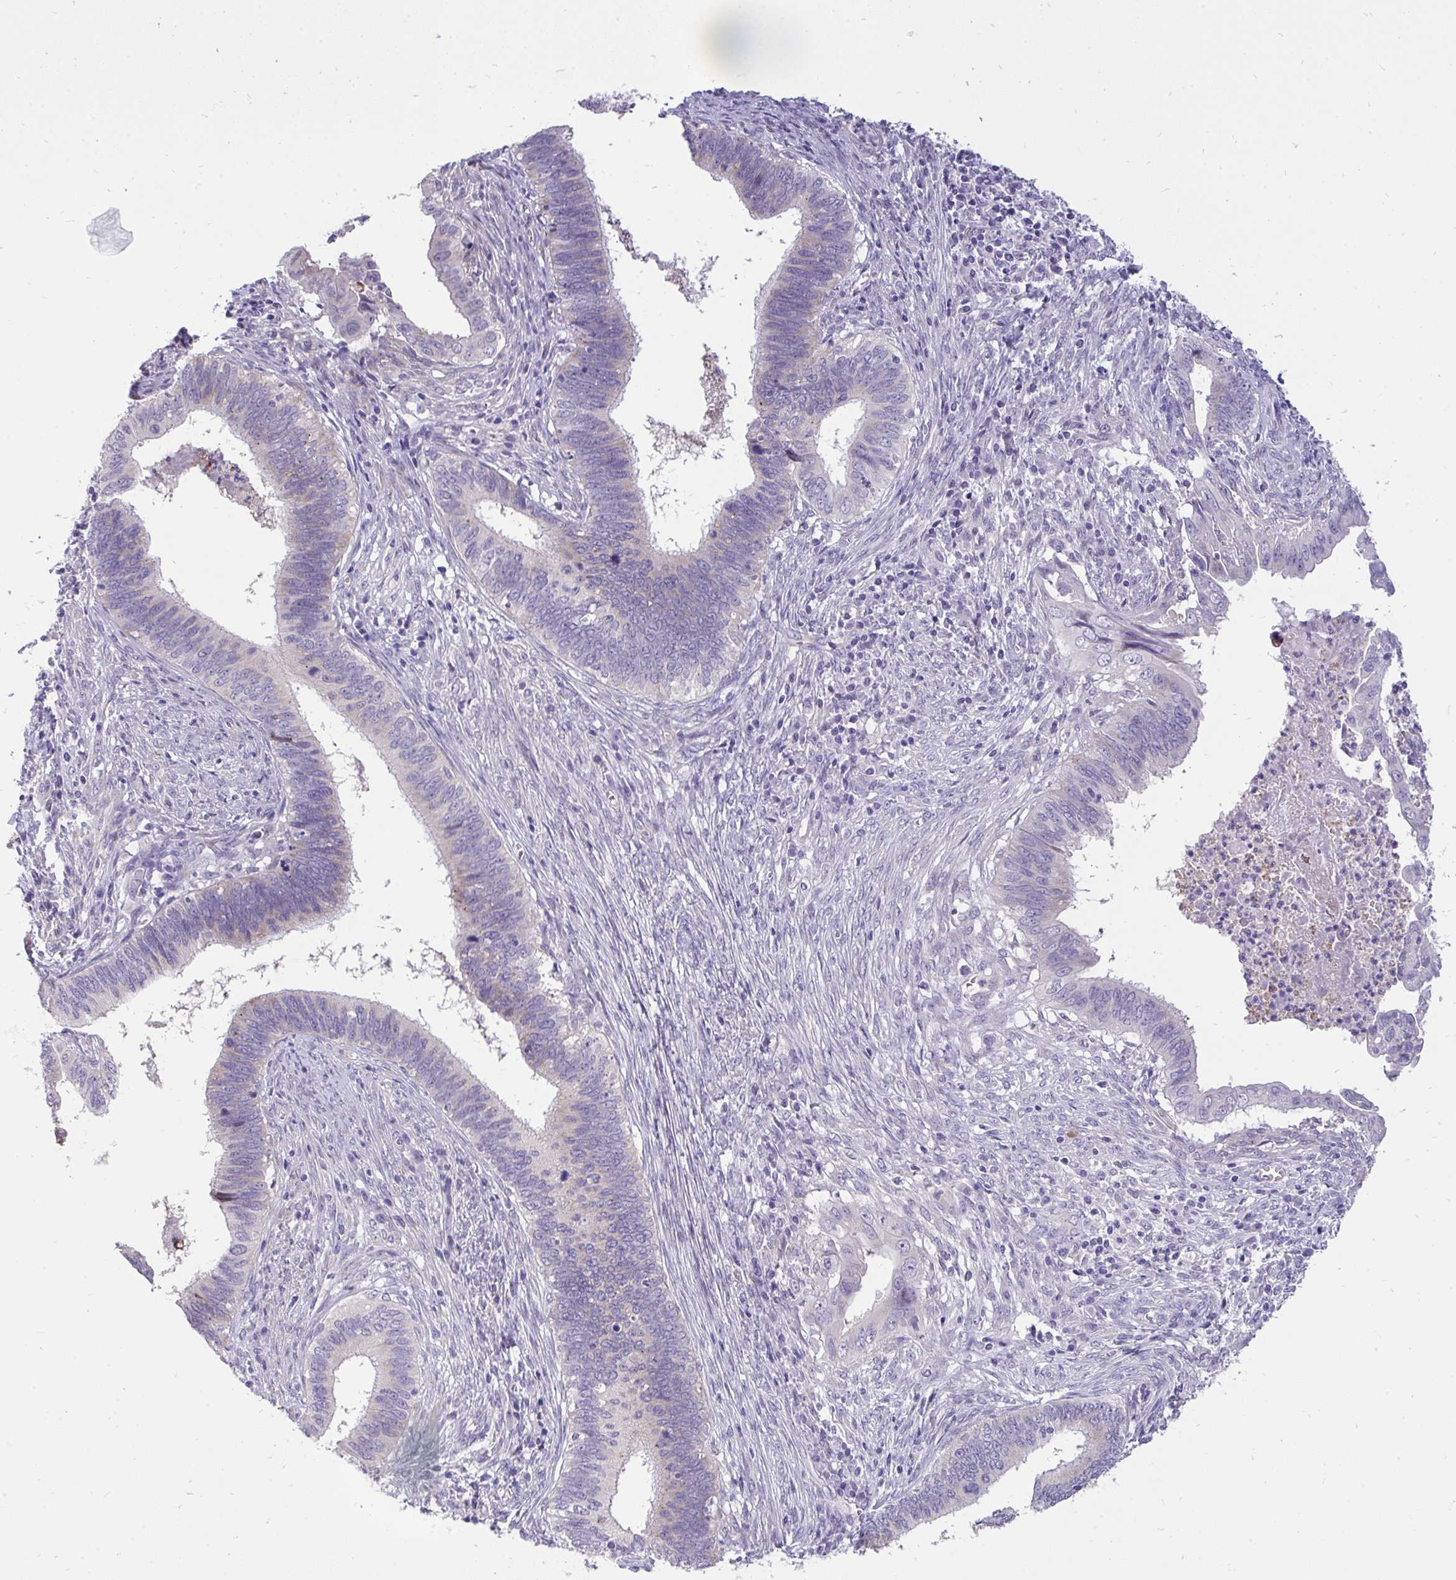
{"staining": {"intensity": "negative", "quantity": "none", "location": "none"}, "tissue": "cervical cancer", "cell_type": "Tumor cells", "image_type": "cancer", "snomed": [{"axis": "morphology", "description": "Adenocarcinoma, NOS"}, {"axis": "topography", "description": "Cervix"}], "caption": "This is an immunohistochemistry photomicrograph of adenocarcinoma (cervical). There is no expression in tumor cells.", "gene": "VGLL3", "patient": {"sex": "female", "age": 42}}